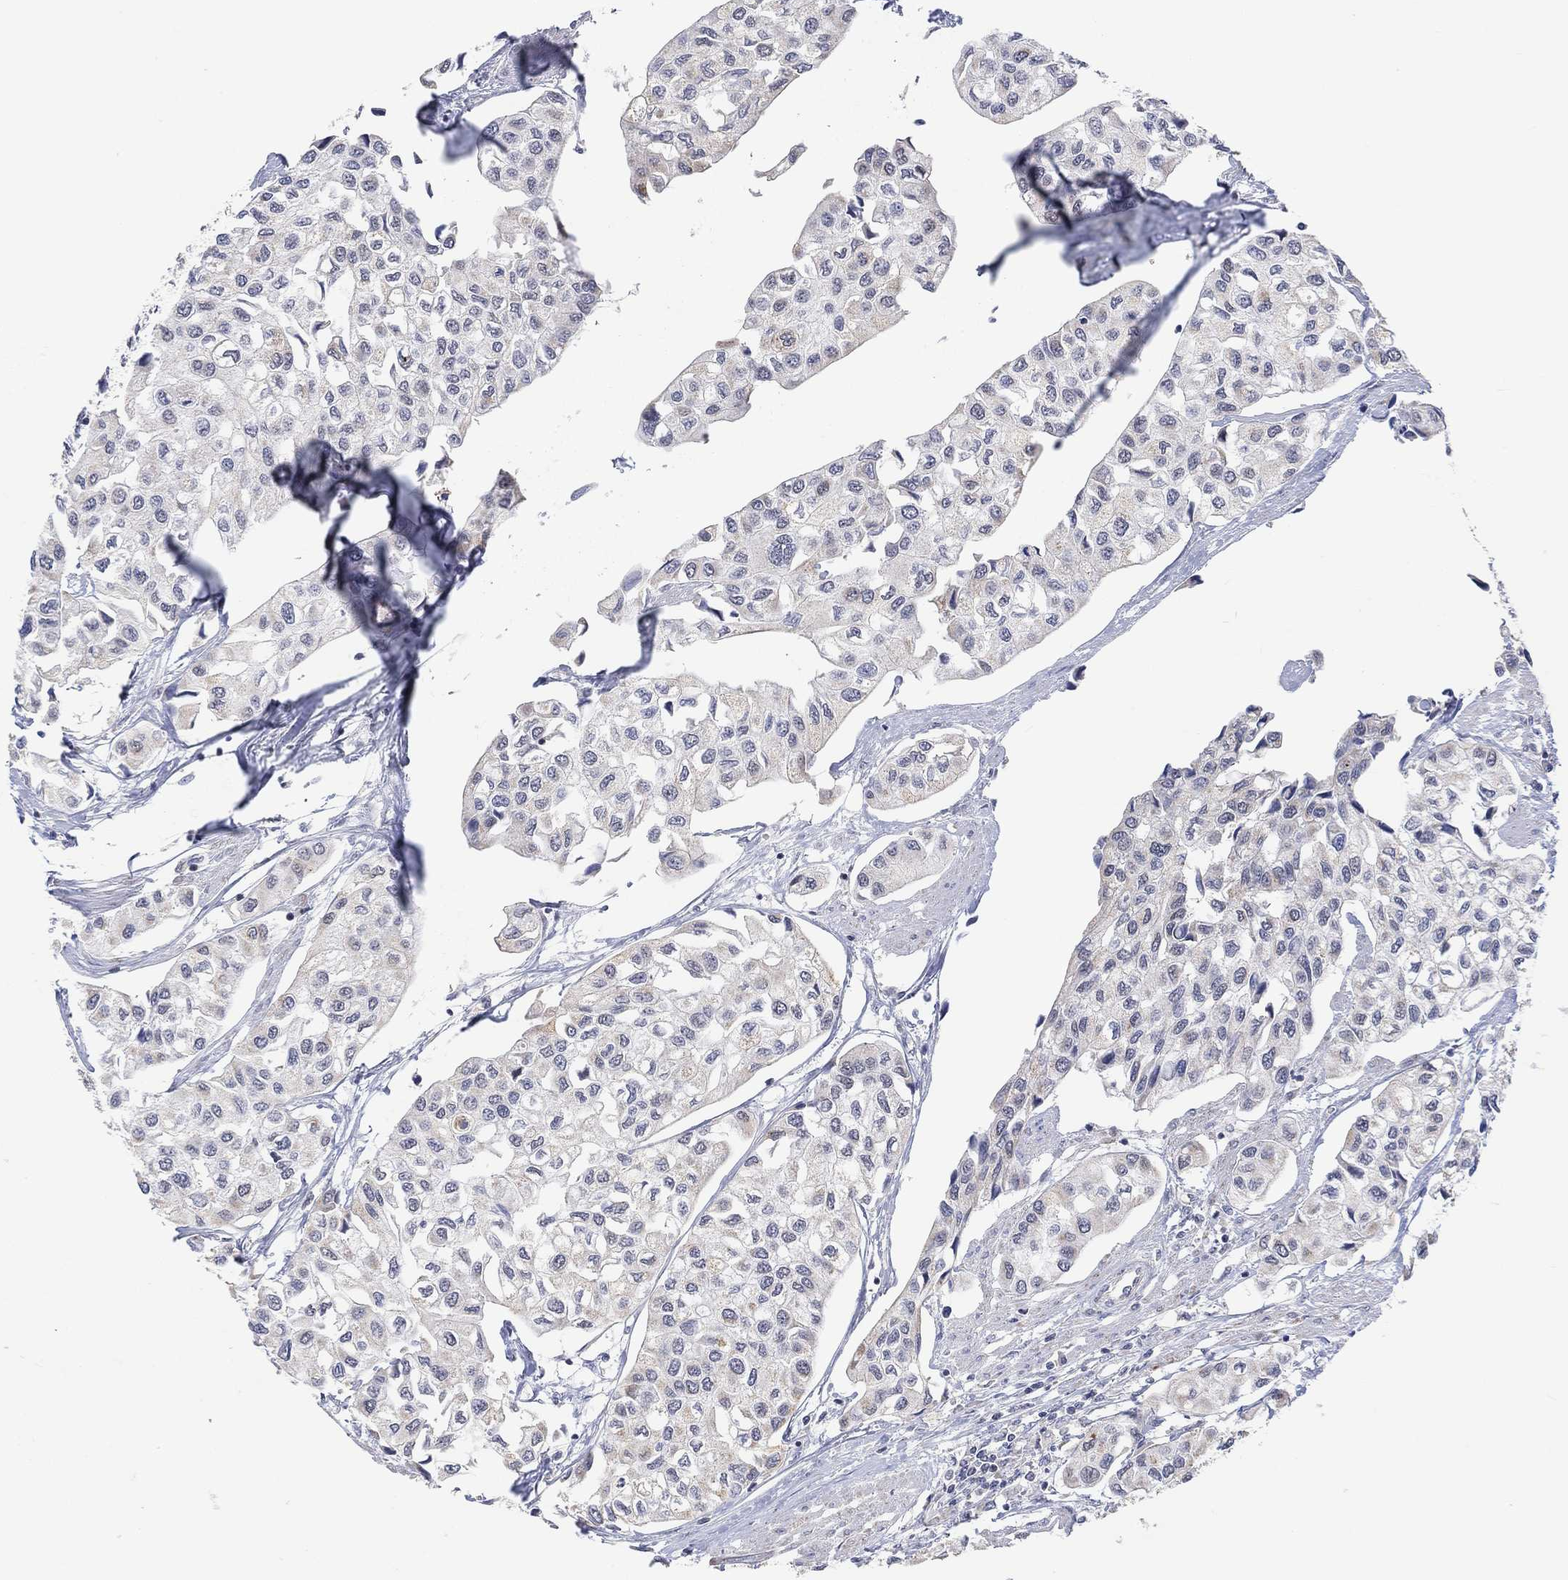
{"staining": {"intensity": "negative", "quantity": "none", "location": "none"}, "tissue": "urothelial cancer", "cell_type": "Tumor cells", "image_type": "cancer", "snomed": [{"axis": "morphology", "description": "Urothelial carcinoma, High grade"}, {"axis": "topography", "description": "Urinary bladder"}], "caption": "Tumor cells show no significant expression in urothelial cancer.", "gene": "SLC48A1", "patient": {"sex": "male", "age": 73}}